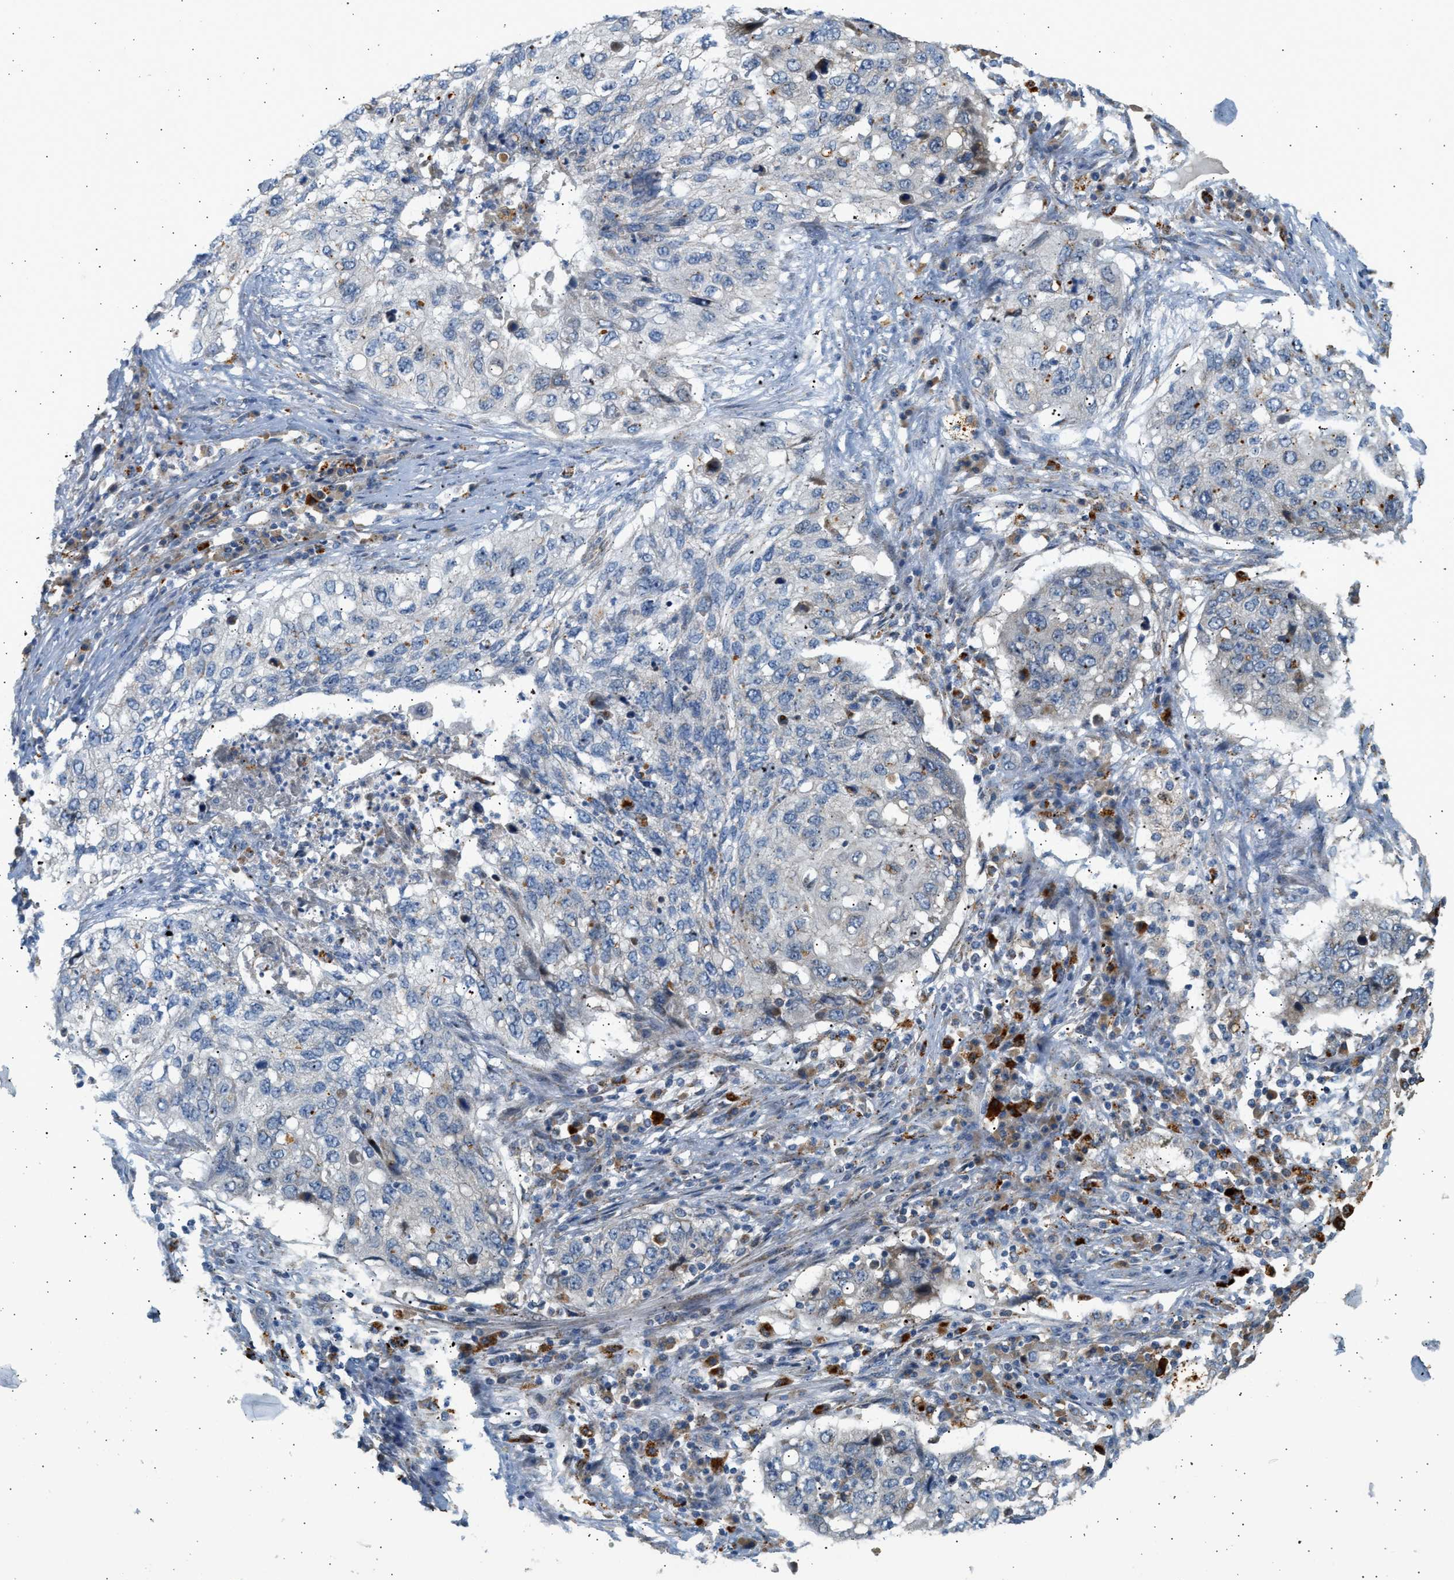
{"staining": {"intensity": "negative", "quantity": "none", "location": "none"}, "tissue": "lung cancer", "cell_type": "Tumor cells", "image_type": "cancer", "snomed": [{"axis": "morphology", "description": "Squamous cell carcinoma, NOS"}, {"axis": "topography", "description": "Lung"}], "caption": "A micrograph of human lung cancer (squamous cell carcinoma) is negative for staining in tumor cells.", "gene": "ENTHD1", "patient": {"sex": "female", "age": 63}}